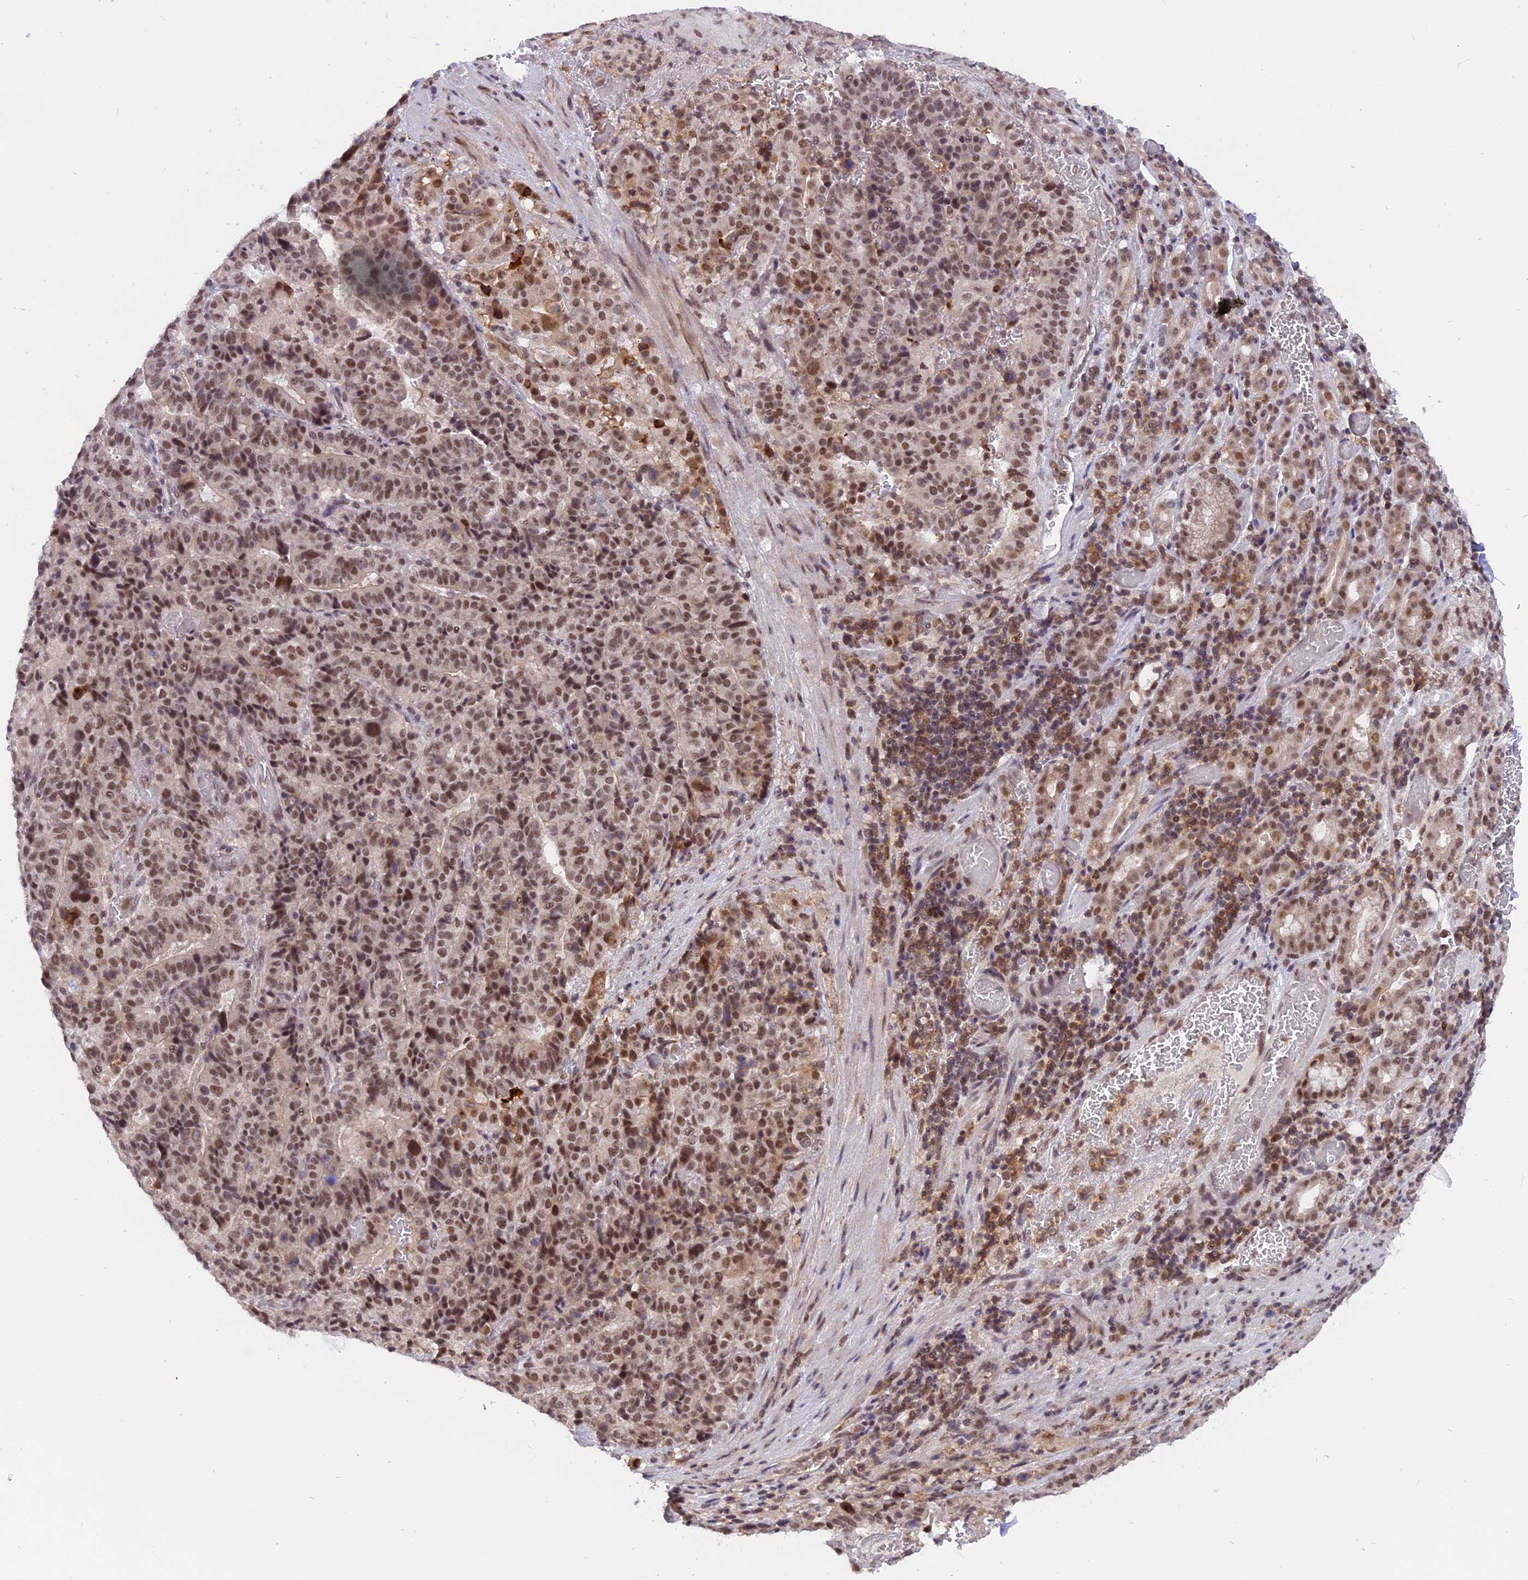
{"staining": {"intensity": "moderate", "quantity": ">75%", "location": "nuclear"}, "tissue": "stomach cancer", "cell_type": "Tumor cells", "image_type": "cancer", "snomed": [{"axis": "morphology", "description": "Adenocarcinoma, NOS"}, {"axis": "topography", "description": "Stomach"}], "caption": "Tumor cells reveal moderate nuclear staining in approximately >75% of cells in stomach cancer.", "gene": "TADA3", "patient": {"sex": "male", "age": 48}}